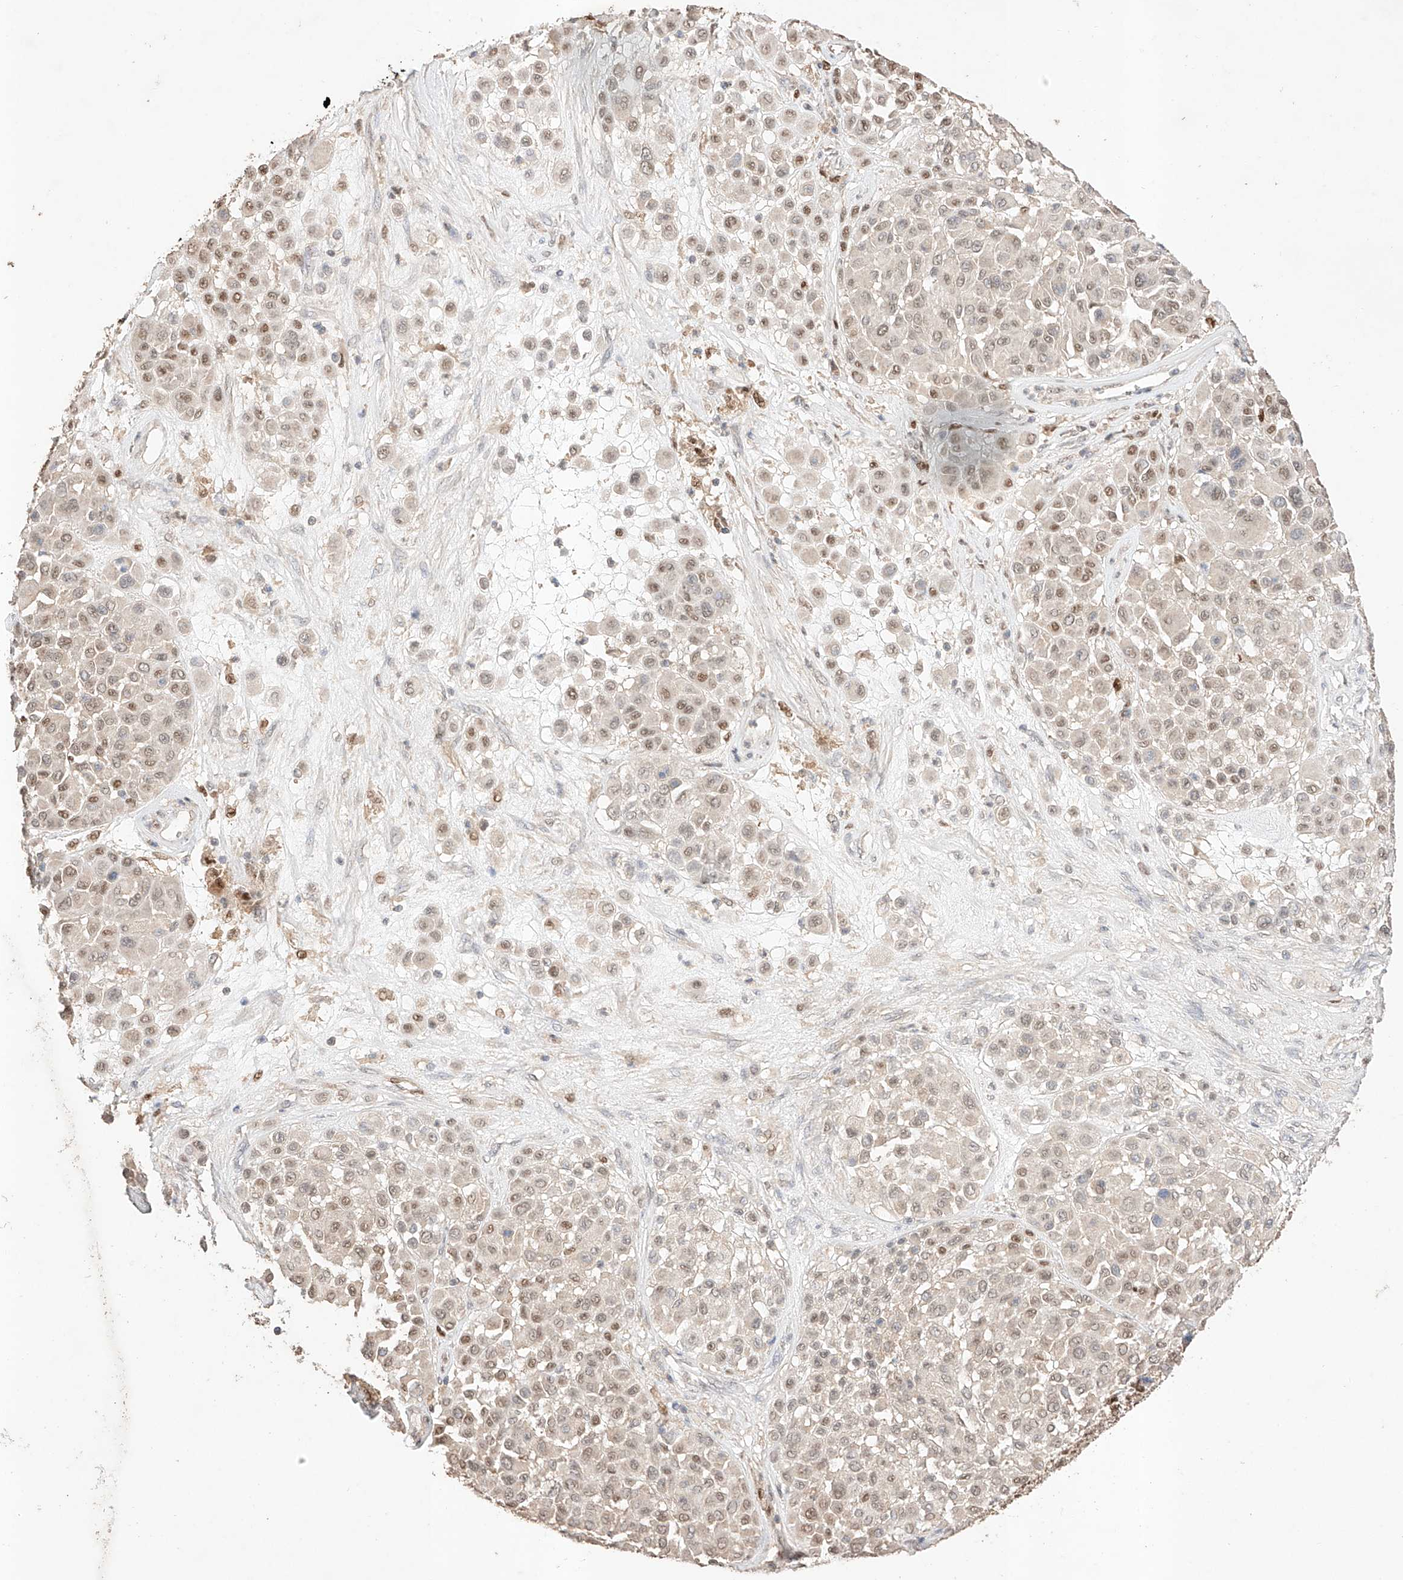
{"staining": {"intensity": "weak", "quantity": "25%-75%", "location": "nuclear"}, "tissue": "melanoma", "cell_type": "Tumor cells", "image_type": "cancer", "snomed": [{"axis": "morphology", "description": "Malignant melanoma, Metastatic site"}, {"axis": "topography", "description": "Soft tissue"}], "caption": "Immunohistochemistry (IHC) staining of melanoma, which exhibits low levels of weak nuclear staining in approximately 25%-75% of tumor cells indicating weak nuclear protein staining. The staining was performed using DAB (brown) for protein detection and nuclei were counterstained in hematoxylin (blue).", "gene": "APIP", "patient": {"sex": "male", "age": 41}}